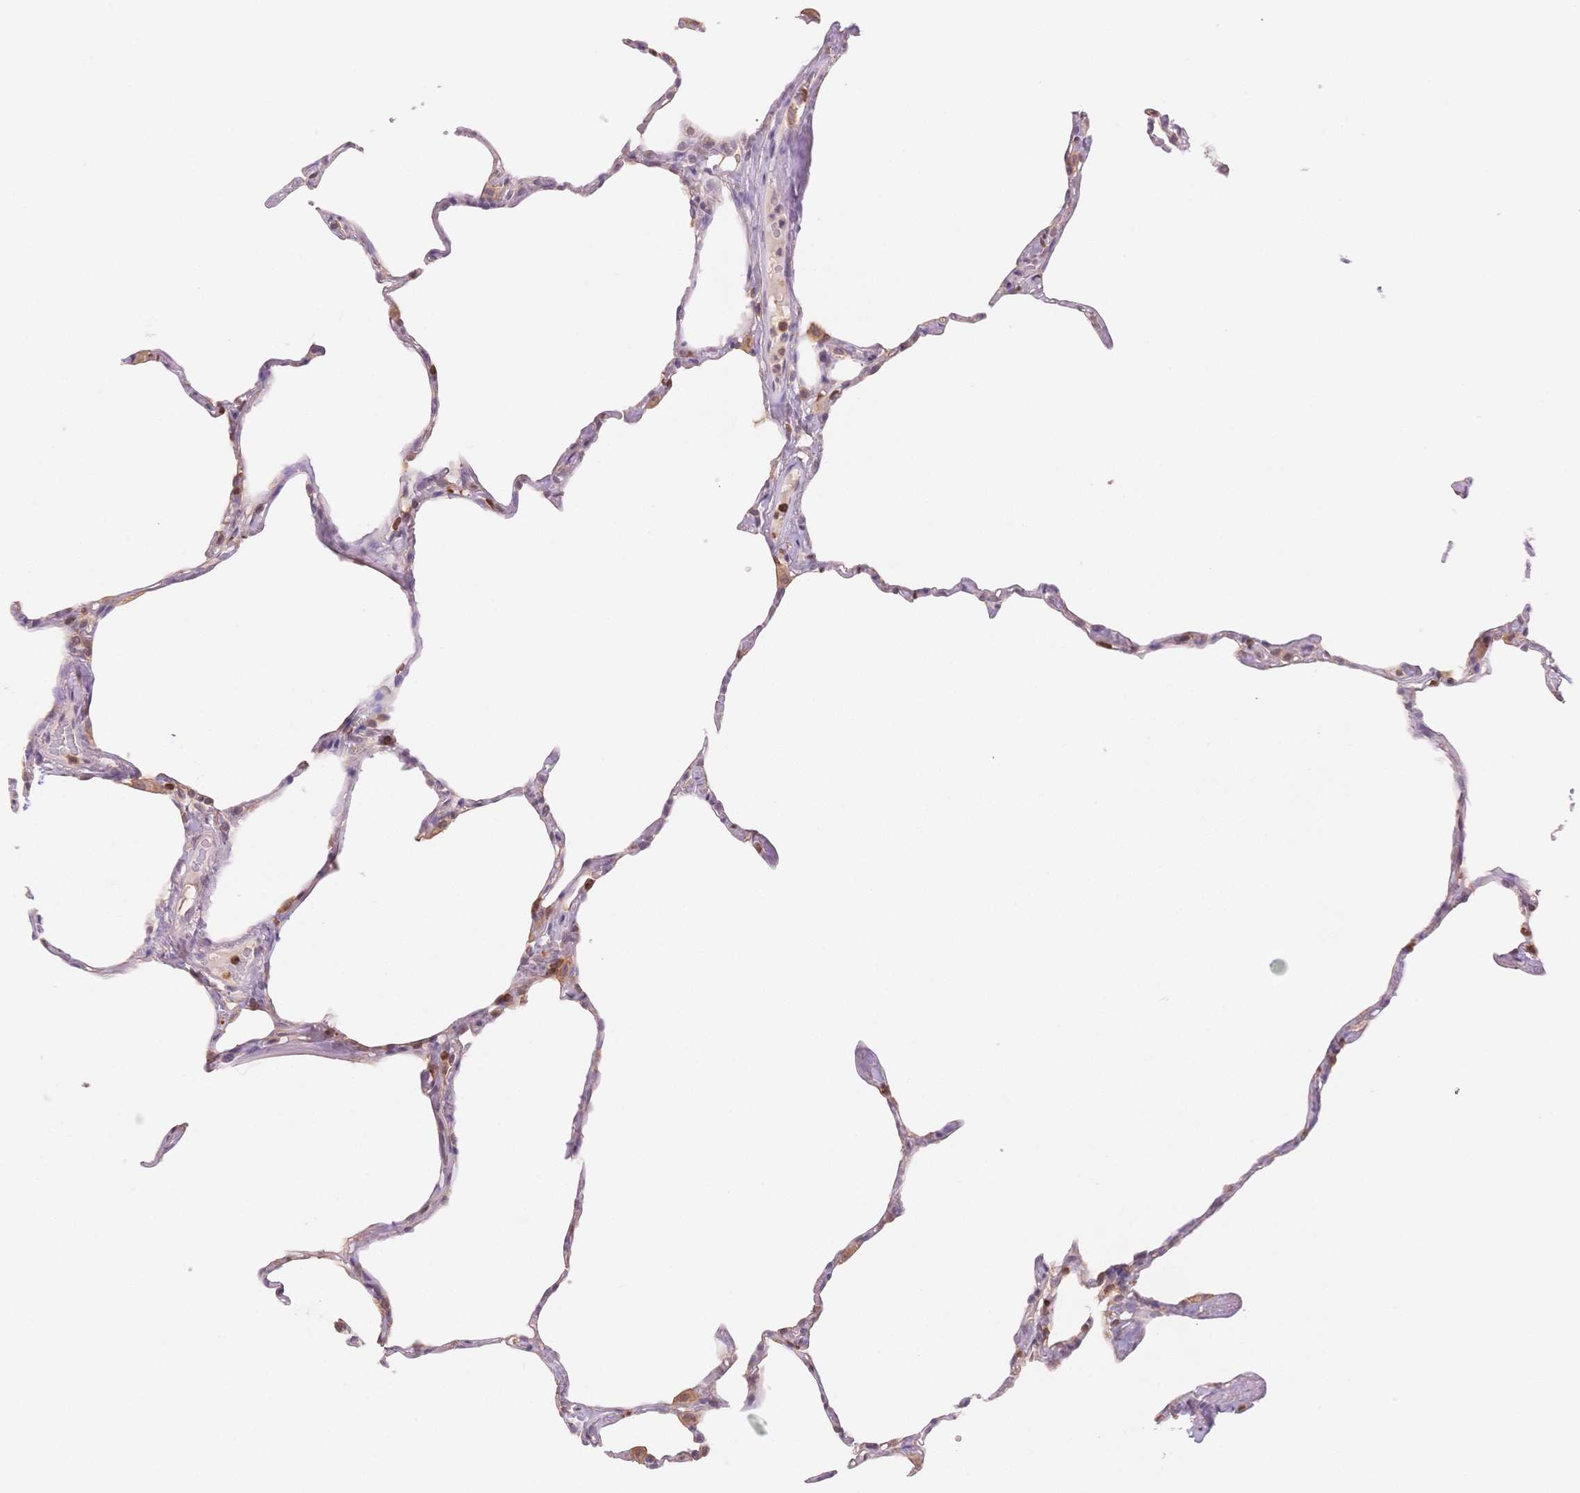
{"staining": {"intensity": "moderate", "quantity": "<25%", "location": "cytoplasmic/membranous"}, "tissue": "lung", "cell_type": "Alveolar cells", "image_type": "normal", "snomed": [{"axis": "morphology", "description": "Normal tissue, NOS"}, {"axis": "topography", "description": "Lung"}], "caption": "Immunohistochemistry (IHC) image of unremarkable lung: human lung stained using immunohistochemistry demonstrates low levels of moderate protein expression localized specifically in the cytoplasmic/membranous of alveolar cells, appearing as a cytoplasmic/membranous brown color.", "gene": "STK39", "patient": {"sex": "male", "age": 65}}